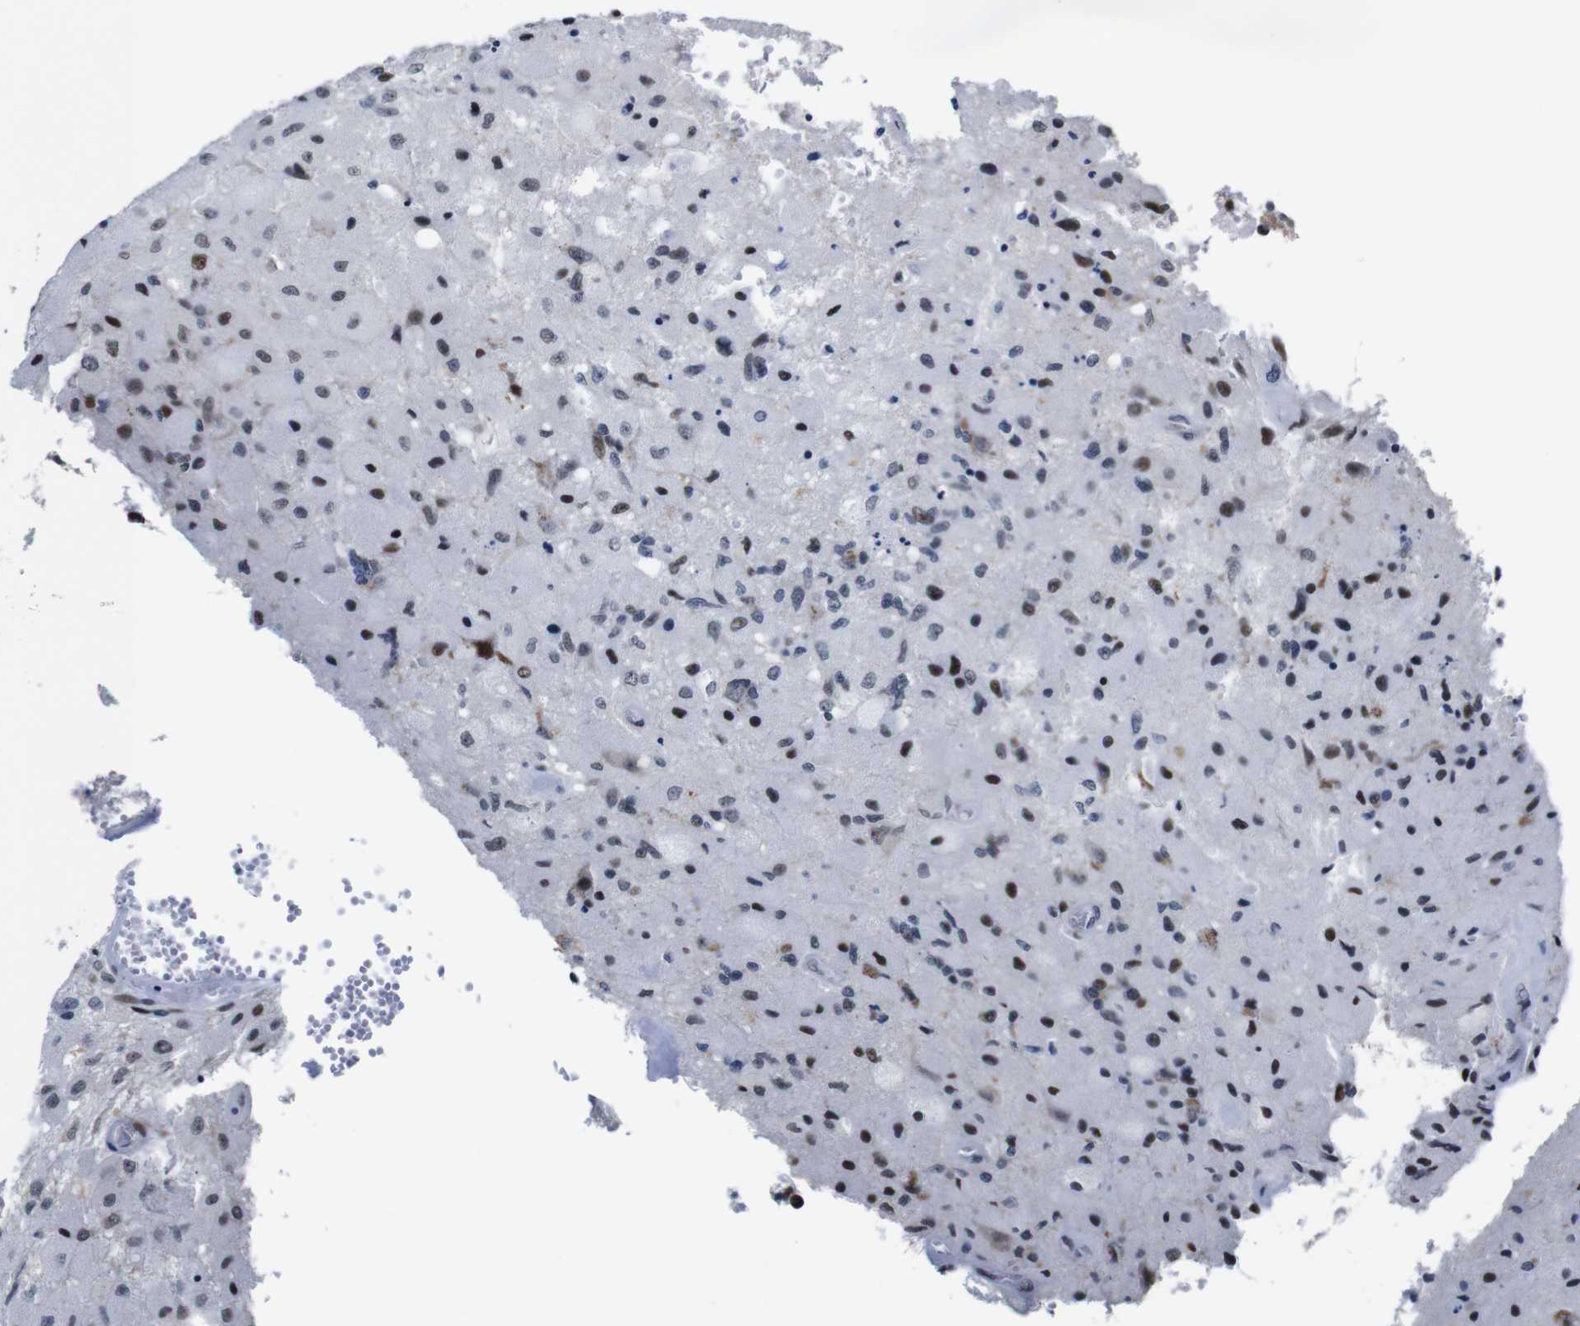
{"staining": {"intensity": "weak", "quantity": "<25%", "location": "nuclear"}, "tissue": "glioma", "cell_type": "Tumor cells", "image_type": "cancer", "snomed": [{"axis": "morphology", "description": "Normal tissue, NOS"}, {"axis": "morphology", "description": "Glioma, malignant, High grade"}, {"axis": "topography", "description": "Cerebral cortex"}], "caption": "An immunohistochemistry (IHC) histopathology image of glioma is shown. There is no staining in tumor cells of glioma.", "gene": "GATA6", "patient": {"sex": "male", "age": 77}}